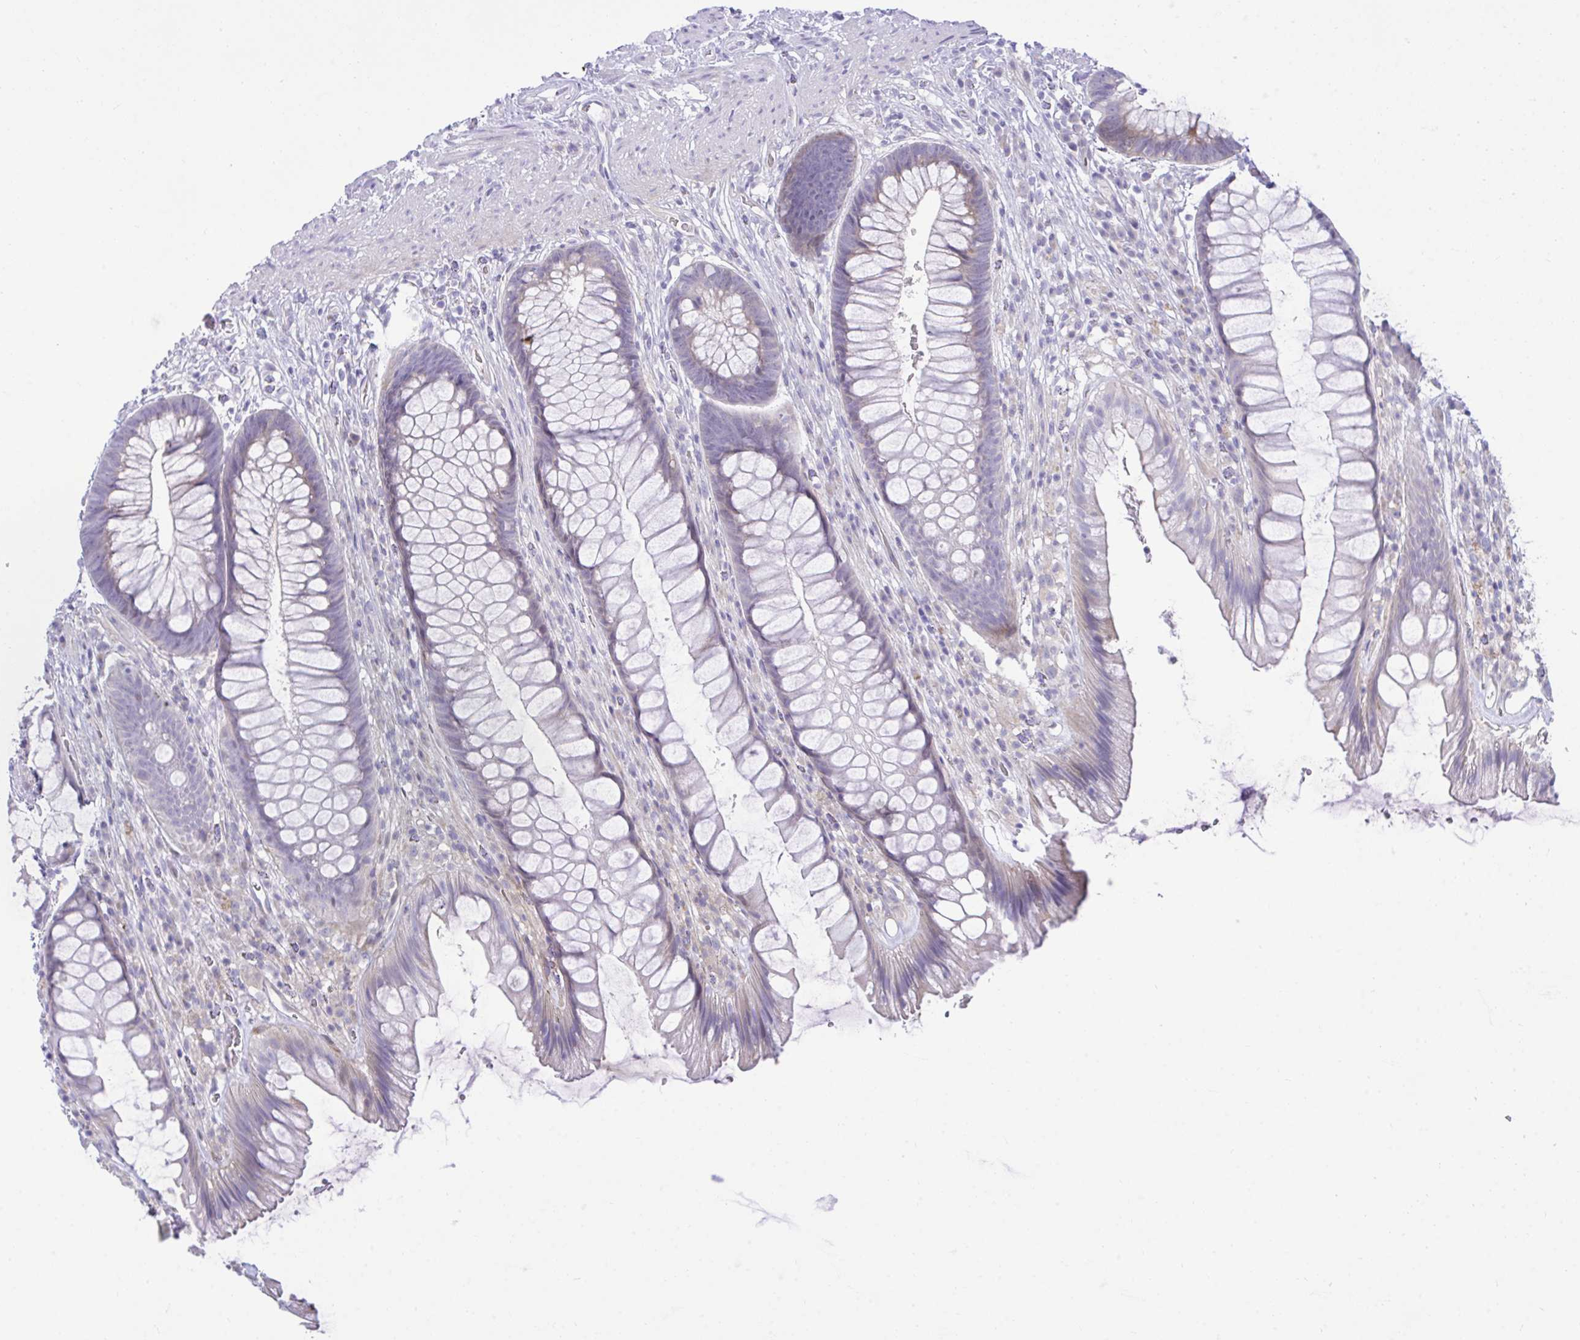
{"staining": {"intensity": "negative", "quantity": "none", "location": "none"}, "tissue": "rectum", "cell_type": "Glandular cells", "image_type": "normal", "snomed": [{"axis": "morphology", "description": "Normal tissue, NOS"}, {"axis": "topography", "description": "Rectum"}], "caption": "Immunohistochemistry (IHC) histopathology image of unremarkable rectum: rectum stained with DAB (3,3'-diaminobenzidine) exhibits no significant protein staining in glandular cells. (Brightfield microscopy of DAB (3,3'-diaminobenzidine) immunohistochemistry at high magnification).", "gene": "MED9", "patient": {"sex": "male", "age": 53}}